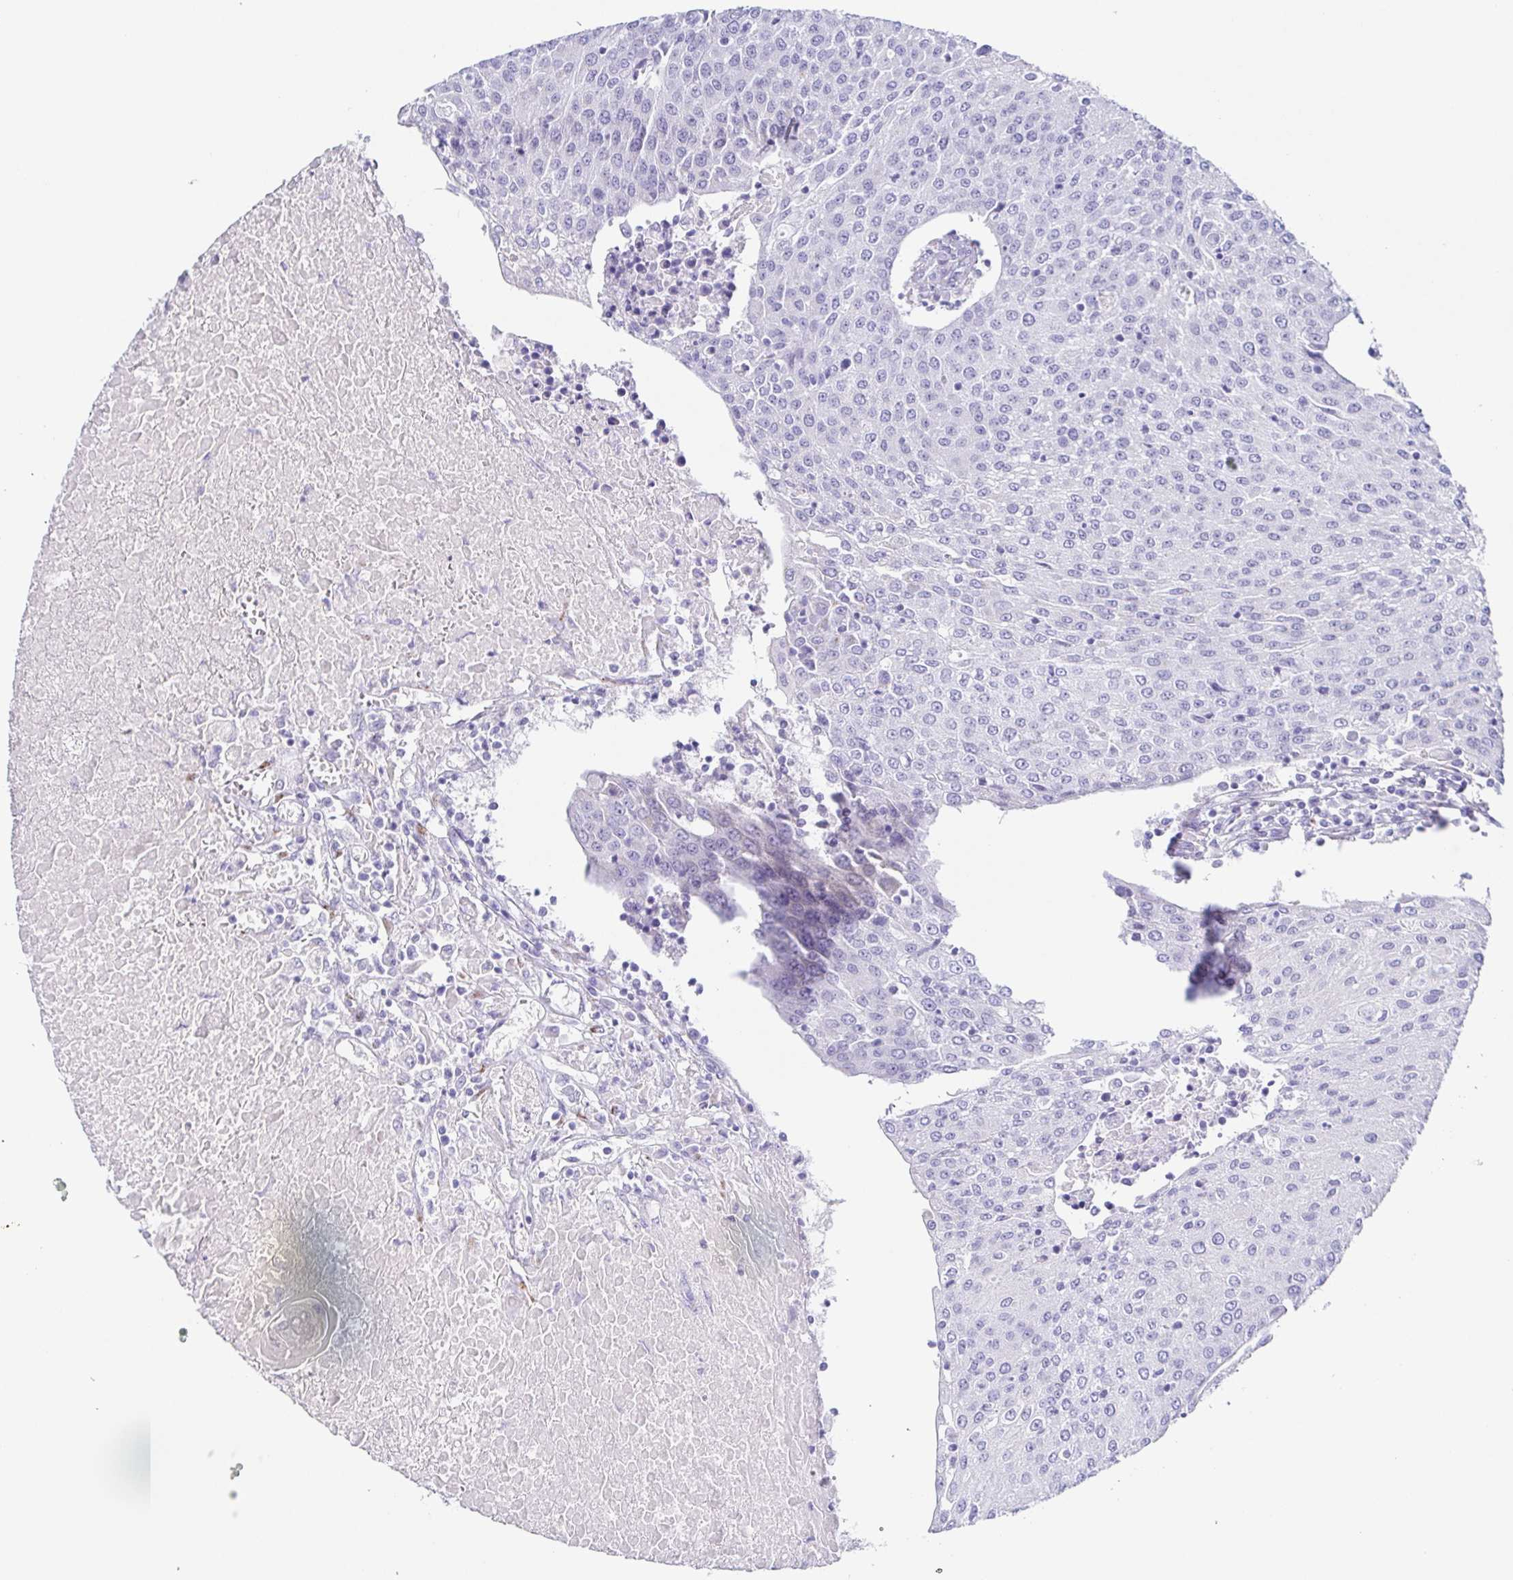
{"staining": {"intensity": "negative", "quantity": "none", "location": "none"}, "tissue": "urothelial cancer", "cell_type": "Tumor cells", "image_type": "cancer", "snomed": [{"axis": "morphology", "description": "Urothelial carcinoma, High grade"}, {"axis": "topography", "description": "Urinary bladder"}], "caption": "Image shows no protein expression in tumor cells of high-grade urothelial carcinoma tissue.", "gene": "LDLRAD1", "patient": {"sex": "female", "age": 85}}